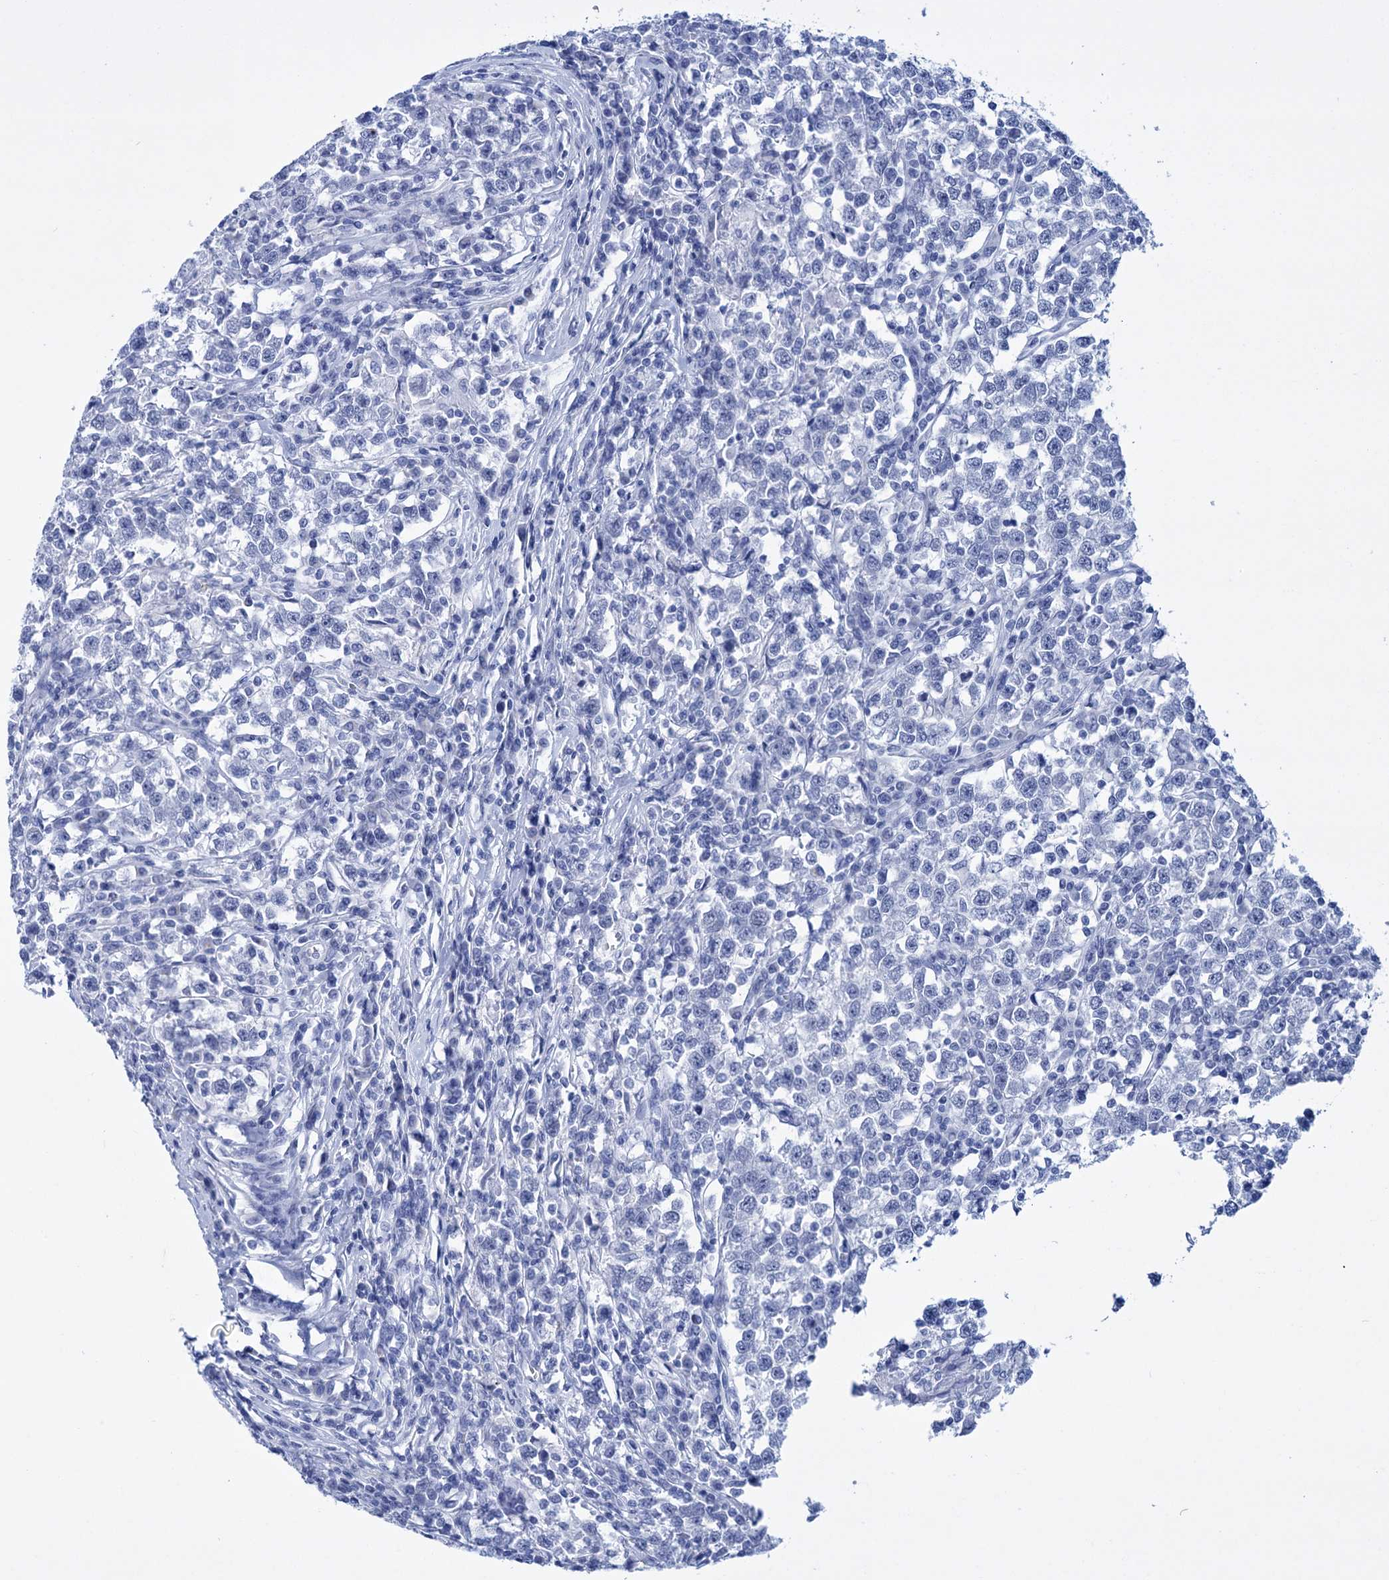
{"staining": {"intensity": "negative", "quantity": "none", "location": "none"}, "tissue": "testis cancer", "cell_type": "Tumor cells", "image_type": "cancer", "snomed": [{"axis": "morphology", "description": "Normal tissue, NOS"}, {"axis": "morphology", "description": "Seminoma, NOS"}, {"axis": "topography", "description": "Testis"}], "caption": "Protein analysis of testis cancer shows no significant staining in tumor cells.", "gene": "FBXW12", "patient": {"sex": "male", "age": 43}}